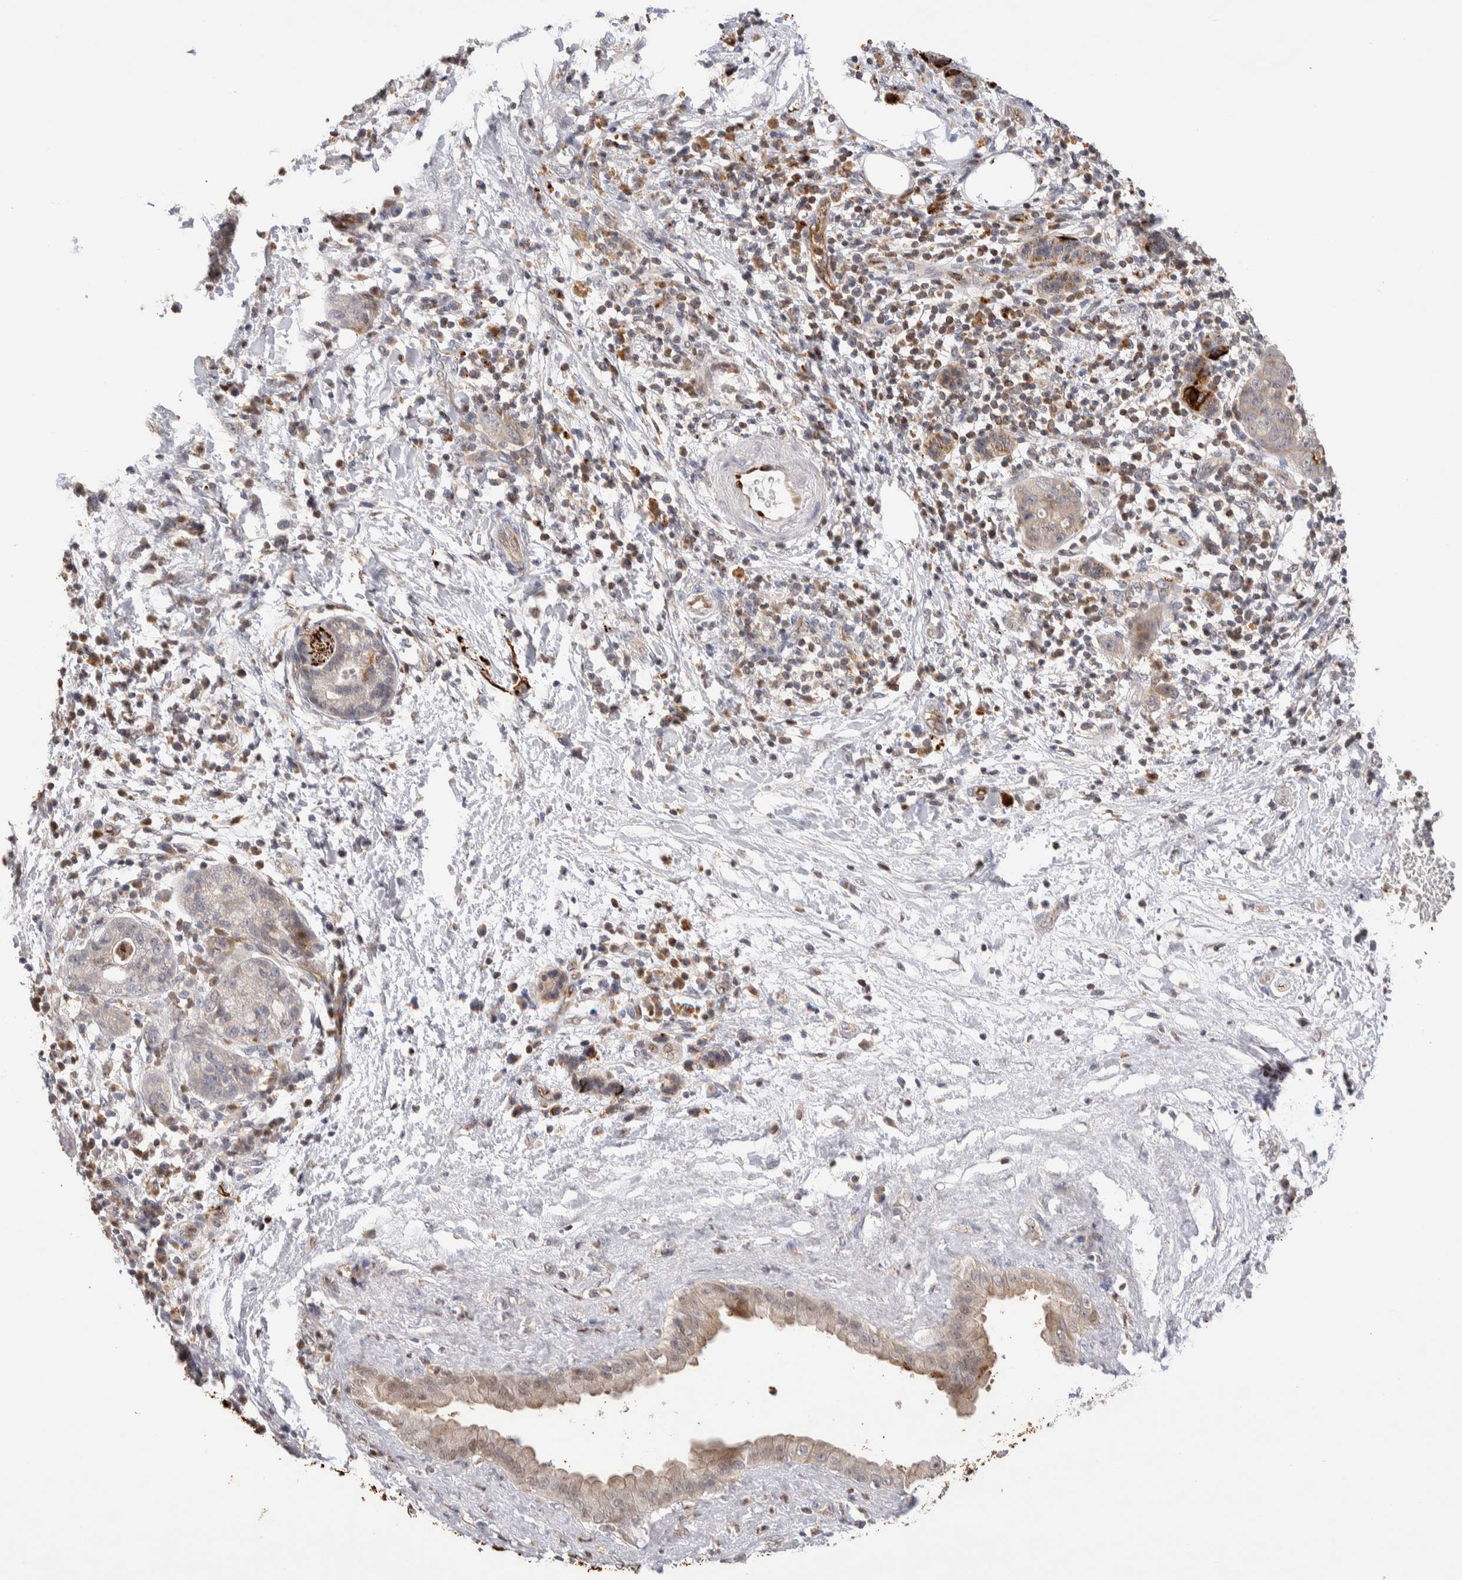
{"staining": {"intensity": "weak", "quantity": "<25%", "location": "cytoplasmic/membranous"}, "tissue": "pancreatic cancer", "cell_type": "Tumor cells", "image_type": "cancer", "snomed": [{"axis": "morphology", "description": "Adenocarcinoma, NOS"}, {"axis": "topography", "description": "Pancreas"}], "caption": "IHC of human adenocarcinoma (pancreatic) demonstrates no expression in tumor cells. Nuclei are stained in blue.", "gene": "NSMAF", "patient": {"sex": "female", "age": 78}}